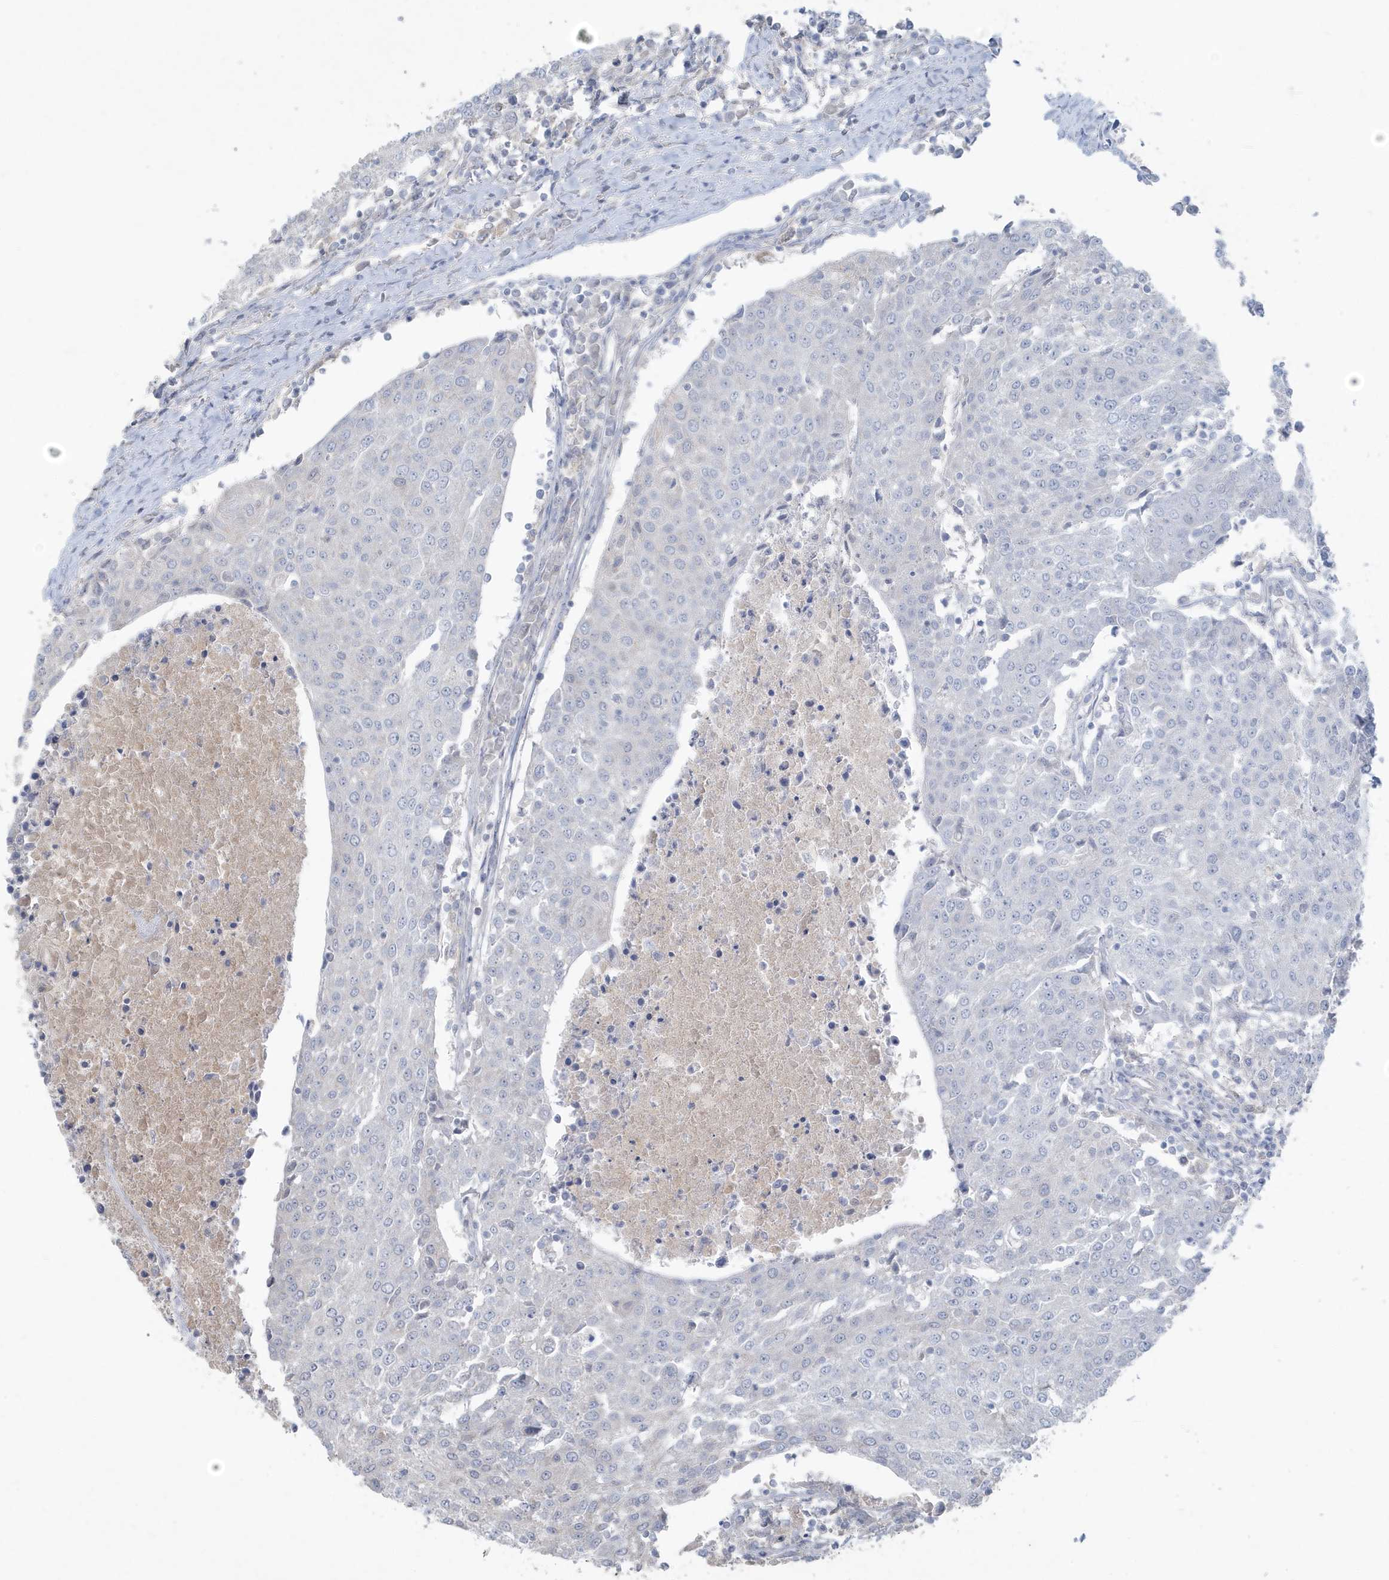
{"staining": {"intensity": "negative", "quantity": "none", "location": "none"}, "tissue": "urothelial cancer", "cell_type": "Tumor cells", "image_type": "cancer", "snomed": [{"axis": "morphology", "description": "Urothelial carcinoma, High grade"}, {"axis": "topography", "description": "Urinary bladder"}], "caption": "Immunohistochemistry micrograph of human urothelial carcinoma (high-grade) stained for a protein (brown), which displays no staining in tumor cells.", "gene": "C1RL", "patient": {"sex": "female", "age": 85}}